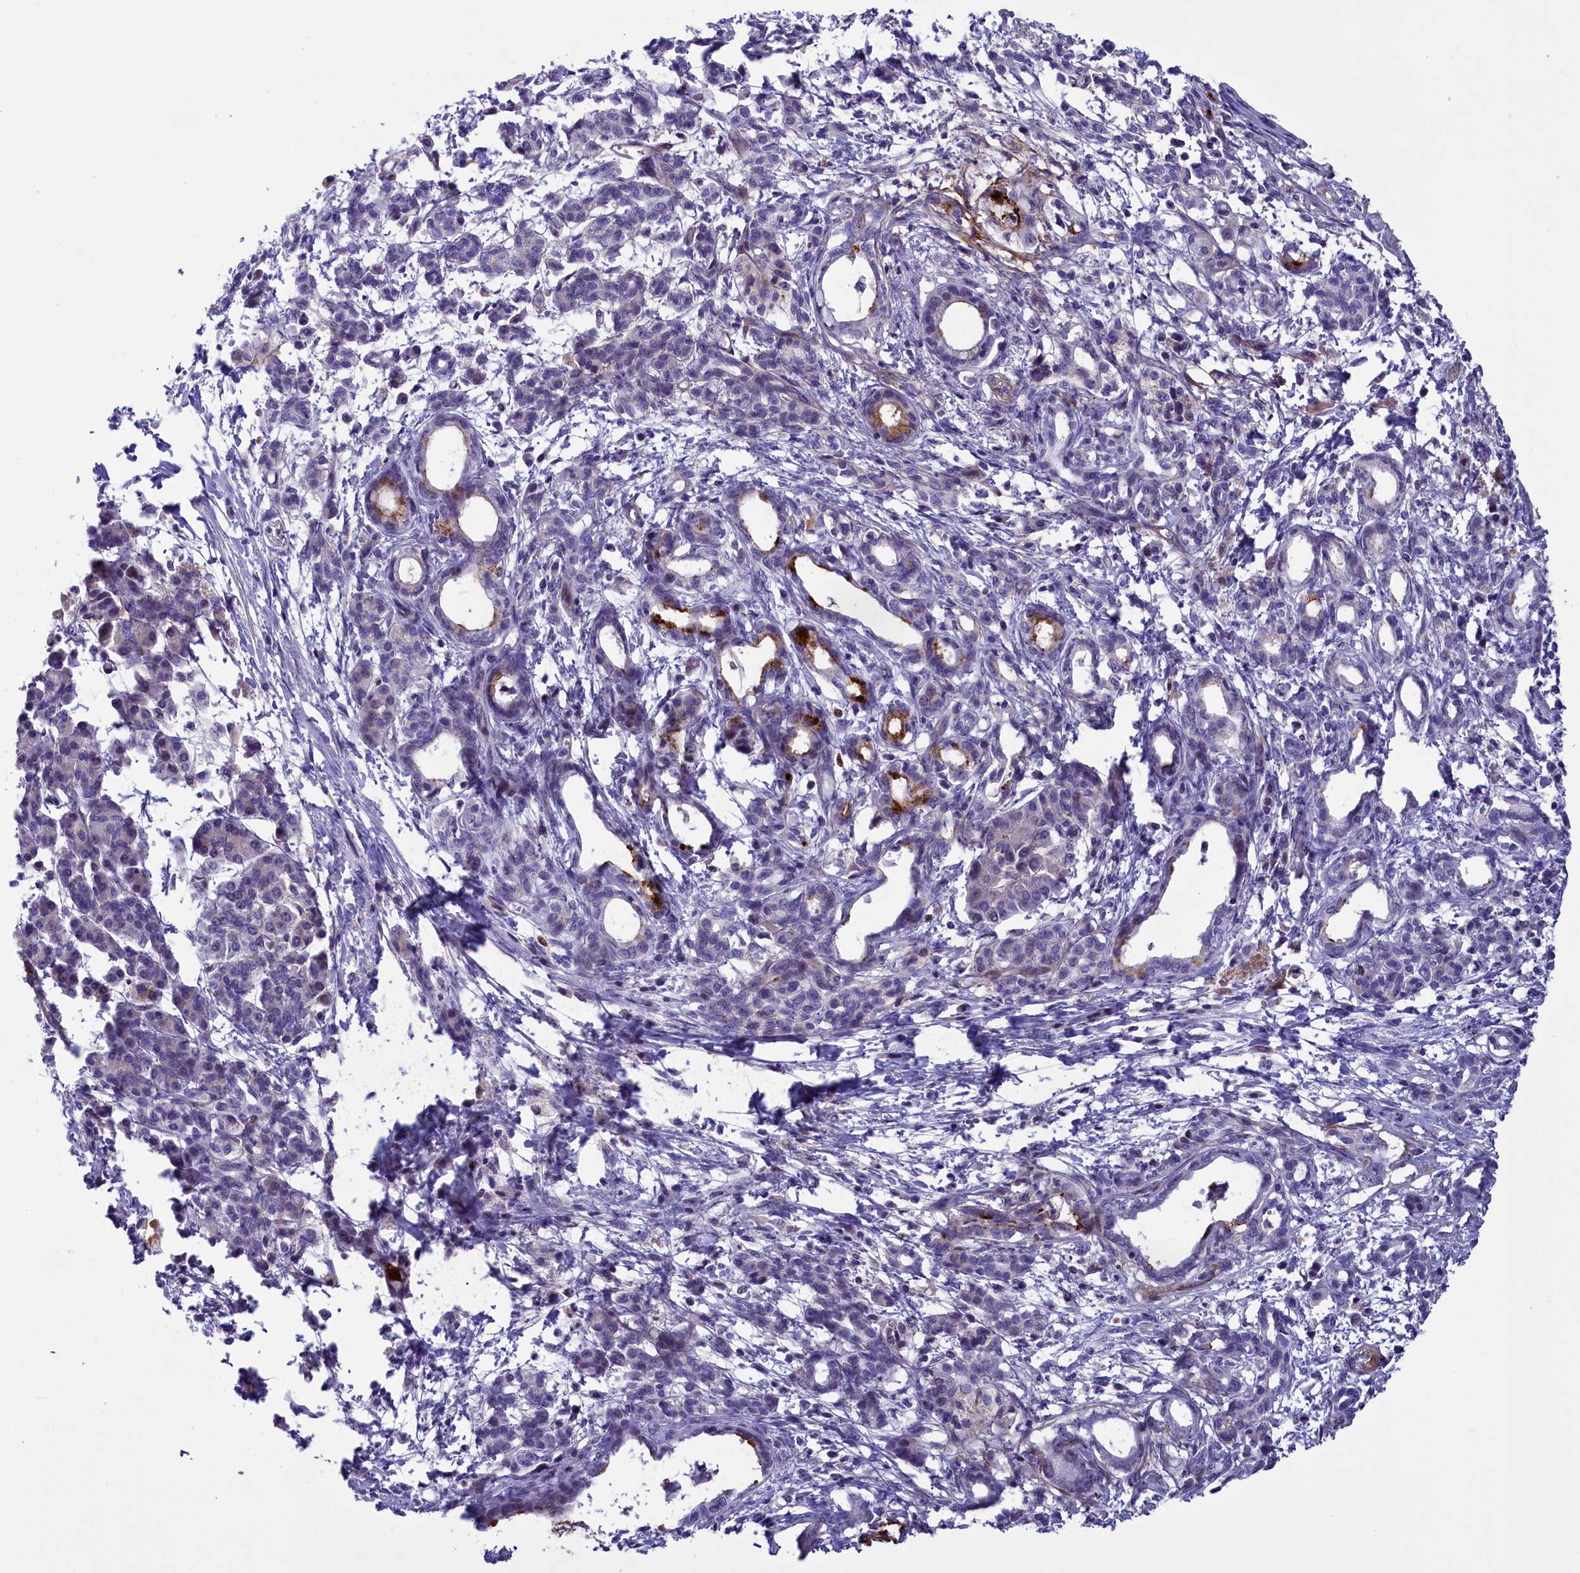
{"staining": {"intensity": "moderate", "quantity": "<25%", "location": "cytoplasmic/membranous"}, "tissue": "pancreatic cancer", "cell_type": "Tumor cells", "image_type": "cancer", "snomed": [{"axis": "morphology", "description": "Adenocarcinoma, NOS"}, {"axis": "topography", "description": "Pancreas"}], "caption": "A brown stain labels moderate cytoplasmic/membranous positivity of a protein in pancreatic cancer tumor cells.", "gene": "LOXL1", "patient": {"sex": "female", "age": 55}}